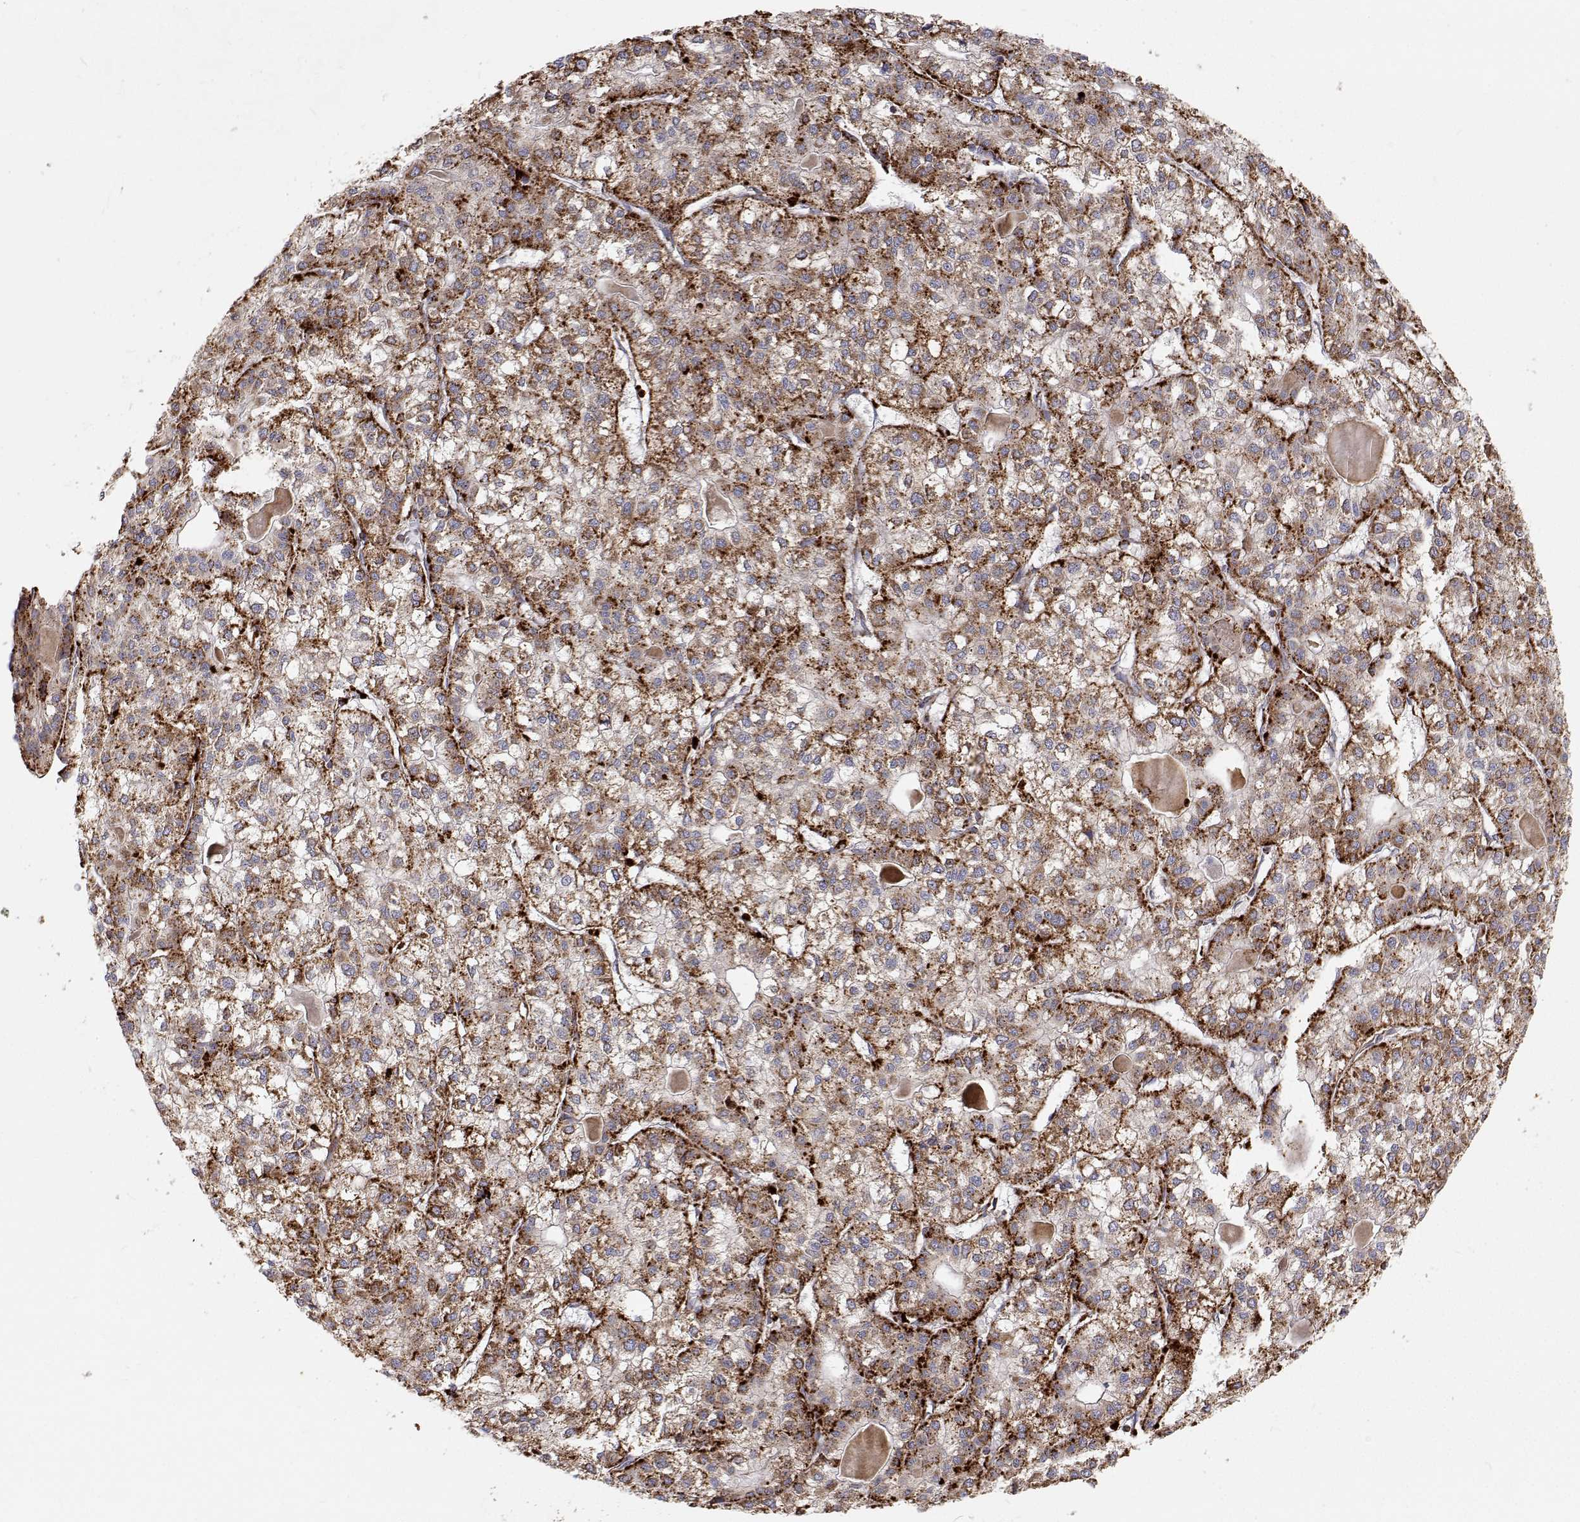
{"staining": {"intensity": "strong", "quantity": ">75%", "location": "cytoplasmic/membranous"}, "tissue": "liver cancer", "cell_type": "Tumor cells", "image_type": "cancer", "snomed": [{"axis": "morphology", "description": "Carcinoma, Hepatocellular, NOS"}, {"axis": "topography", "description": "Liver"}], "caption": "Tumor cells reveal high levels of strong cytoplasmic/membranous positivity in approximately >75% of cells in human hepatocellular carcinoma (liver).", "gene": "SPICE1", "patient": {"sex": "female", "age": 43}}